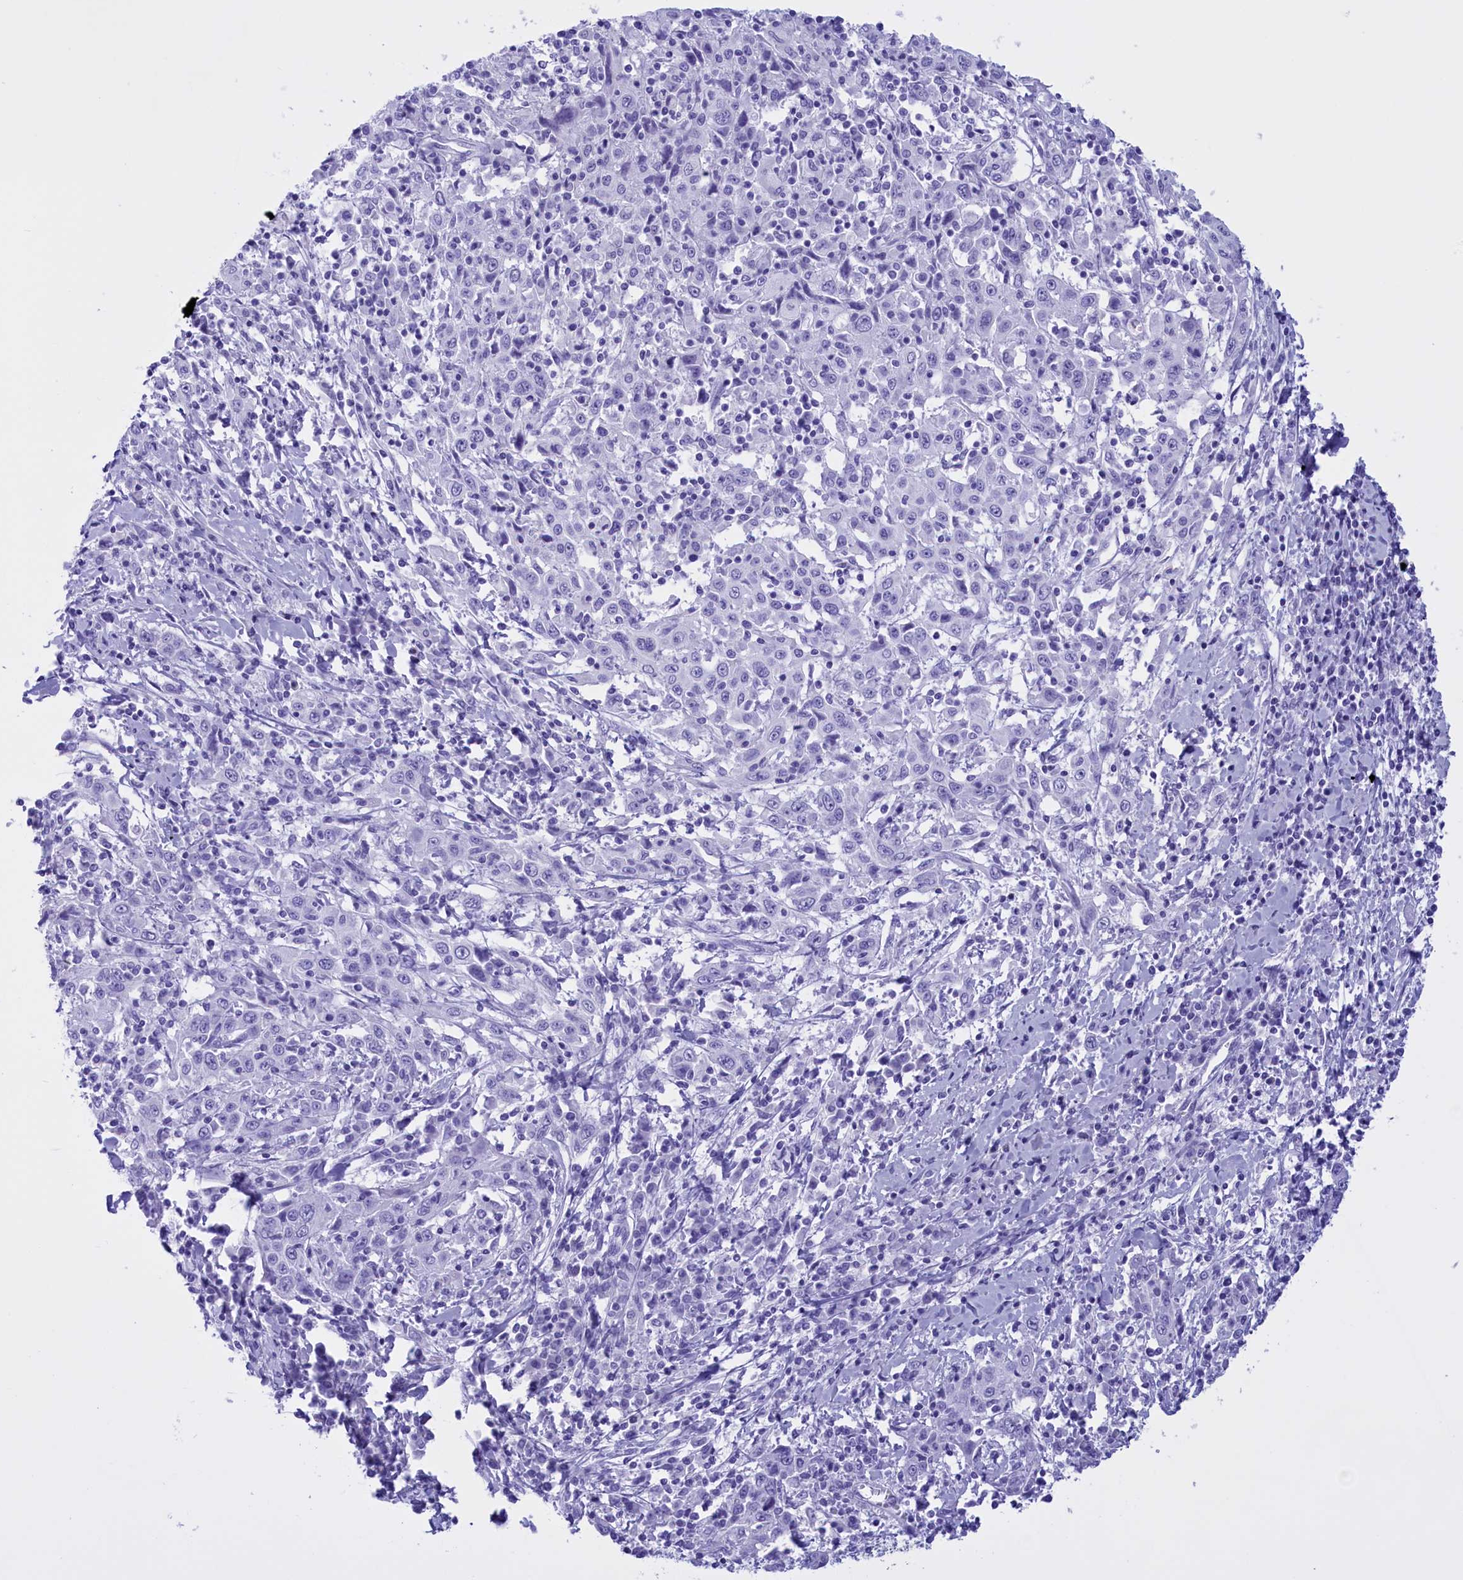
{"staining": {"intensity": "negative", "quantity": "none", "location": "none"}, "tissue": "cervical cancer", "cell_type": "Tumor cells", "image_type": "cancer", "snomed": [{"axis": "morphology", "description": "Squamous cell carcinoma, NOS"}, {"axis": "topography", "description": "Cervix"}], "caption": "IHC micrograph of neoplastic tissue: cervical squamous cell carcinoma stained with DAB shows no significant protein expression in tumor cells.", "gene": "BRI3", "patient": {"sex": "female", "age": 46}}